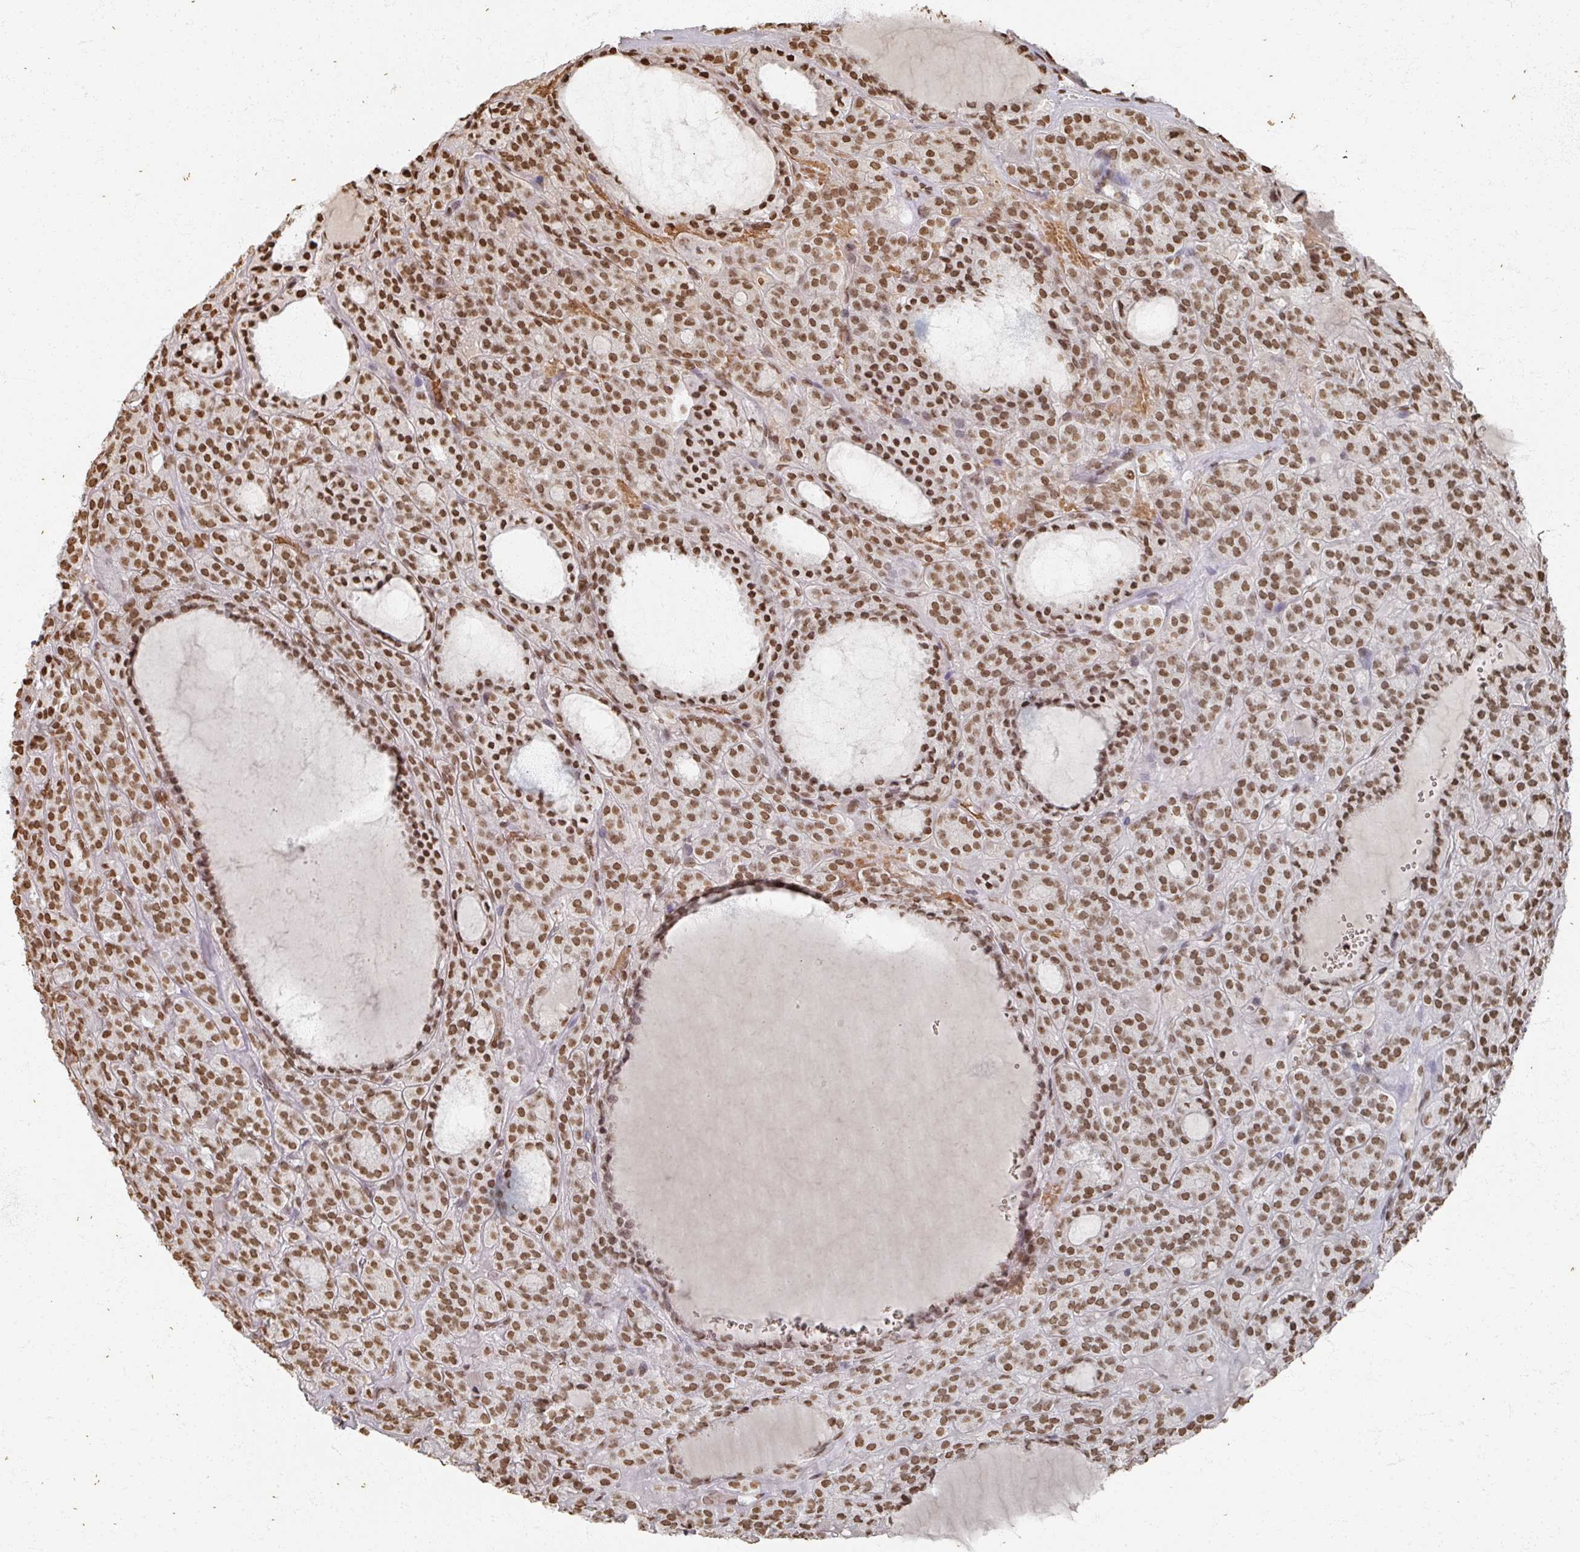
{"staining": {"intensity": "moderate", "quantity": ">75%", "location": "nuclear"}, "tissue": "thyroid cancer", "cell_type": "Tumor cells", "image_type": "cancer", "snomed": [{"axis": "morphology", "description": "Follicular adenoma carcinoma, NOS"}, {"axis": "topography", "description": "Thyroid gland"}], "caption": "Thyroid cancer stained with a brown dye shows moderate nuclear positive positivity in approximately >75% of tumor cells.", "gene": "DCUN1D5", "patient": {"sex": "female", "age": 63}}